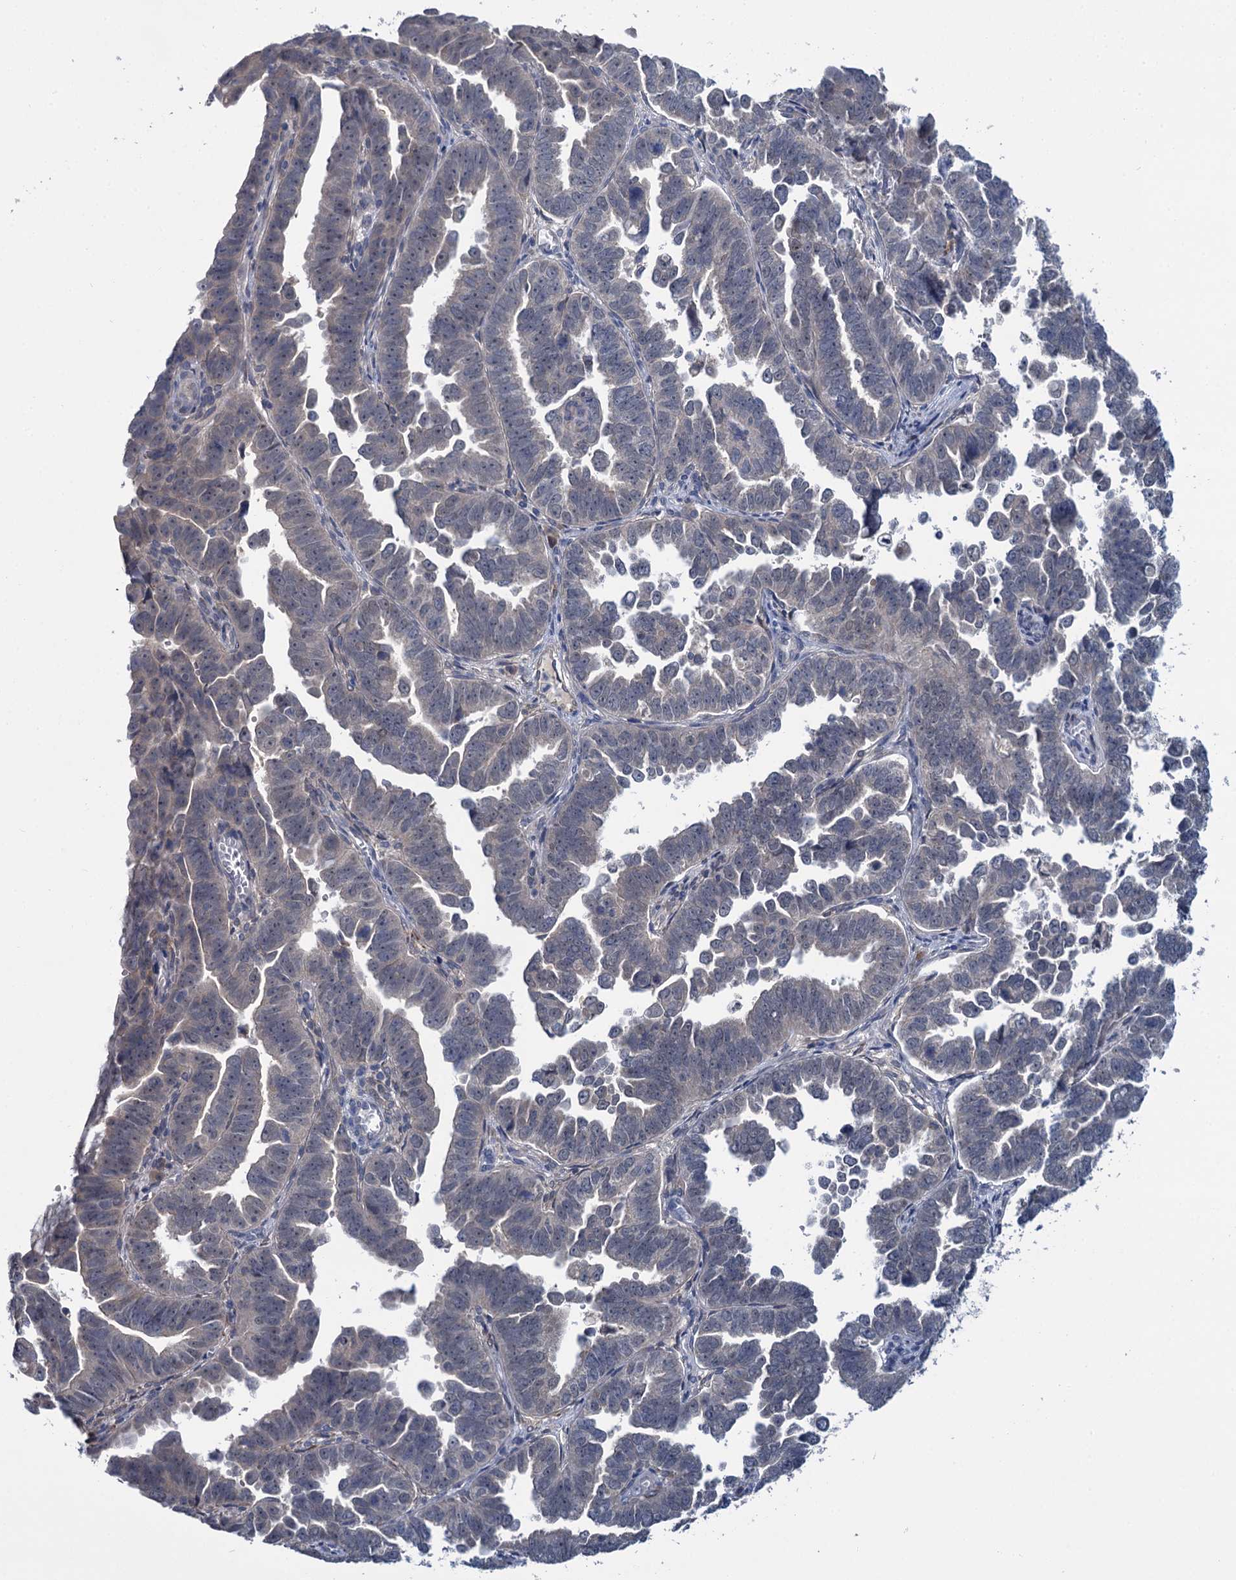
{"staining": {"intensity": "negative", "quantity": "none", "location": "none"}, "tissue": "endometrial cancer", "cell_type": "Tumor cells", "image_type": "cancer", "snomed": [{"axis": "morphology", "description": "Adenocarcinoma, NOS"}, {"axis": "topography", "description": "Endometrium"}], "caption": "Endometrial cancer (adenocarcinoma) stained for a protein using IHC shows no expression tumor cells.", "gene": "ANKRD42", "patient": {"sex": "female", "age": 75}}